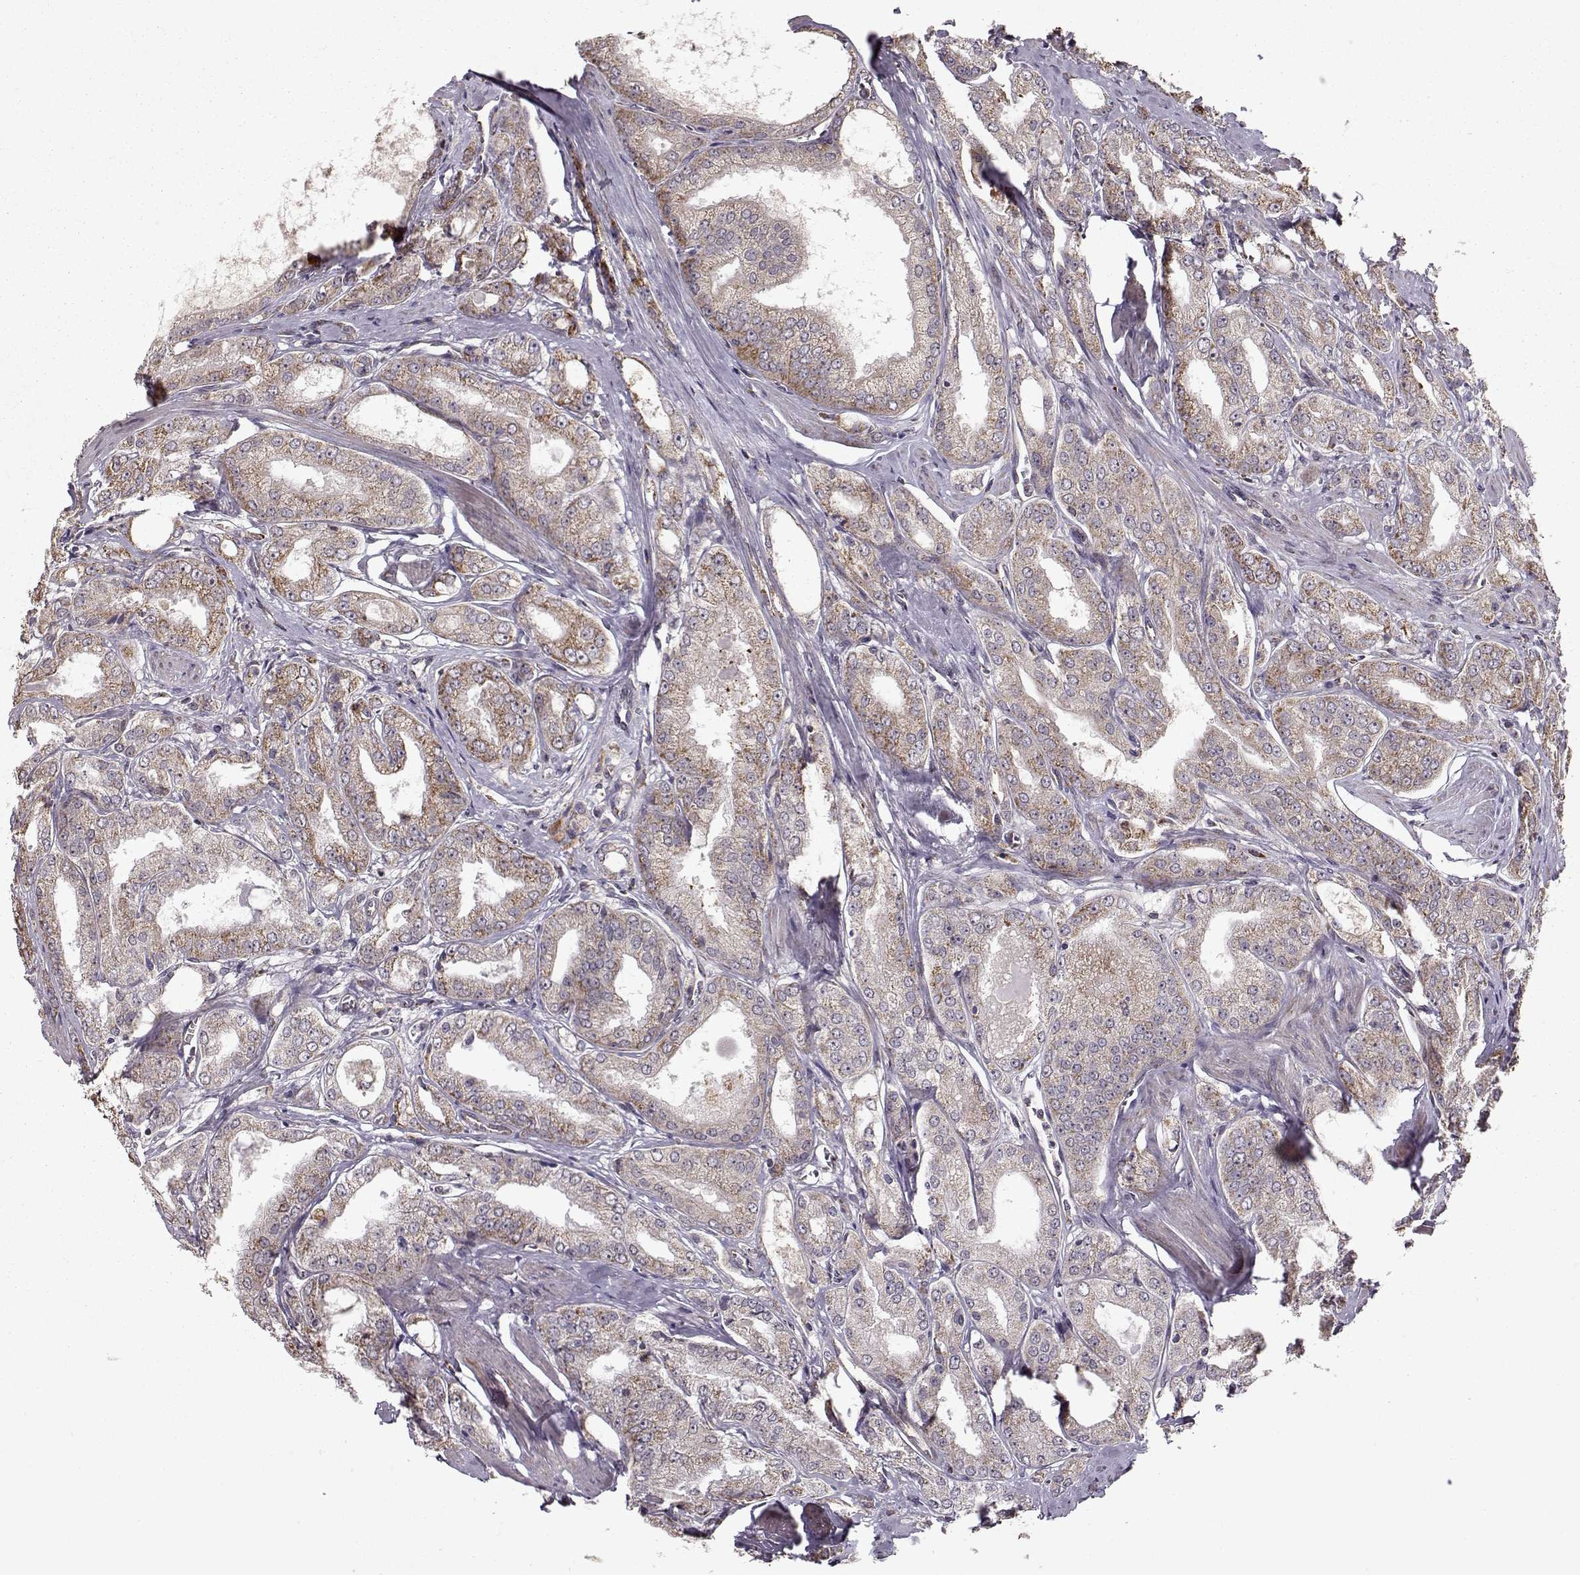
{"staining": {"intensity": "moderate", "quantity": ">75%", "location": "cytoplasmic/membranous"}, "tissue": "prostate cancer", "cell_type": "Tumor cells", "image_type": "cancer", "snomed": [{"axis": "morphology", "description": "Adenocarcinoma, NOS"}, {"axis": "morphology", "description": "Adenocarcinoma, High grade"}, {"axis": "topography", "description": "Prostate"}], "caption": "Approximately >75% of tumor cells in prostate adenocarcinoma exhibit moderate cytoplasmic/membranous protein expression as visualized by brown immunohistochemical staining.", "gene": "CMTM3", "patient": {"sex": "male", "age": 70}}